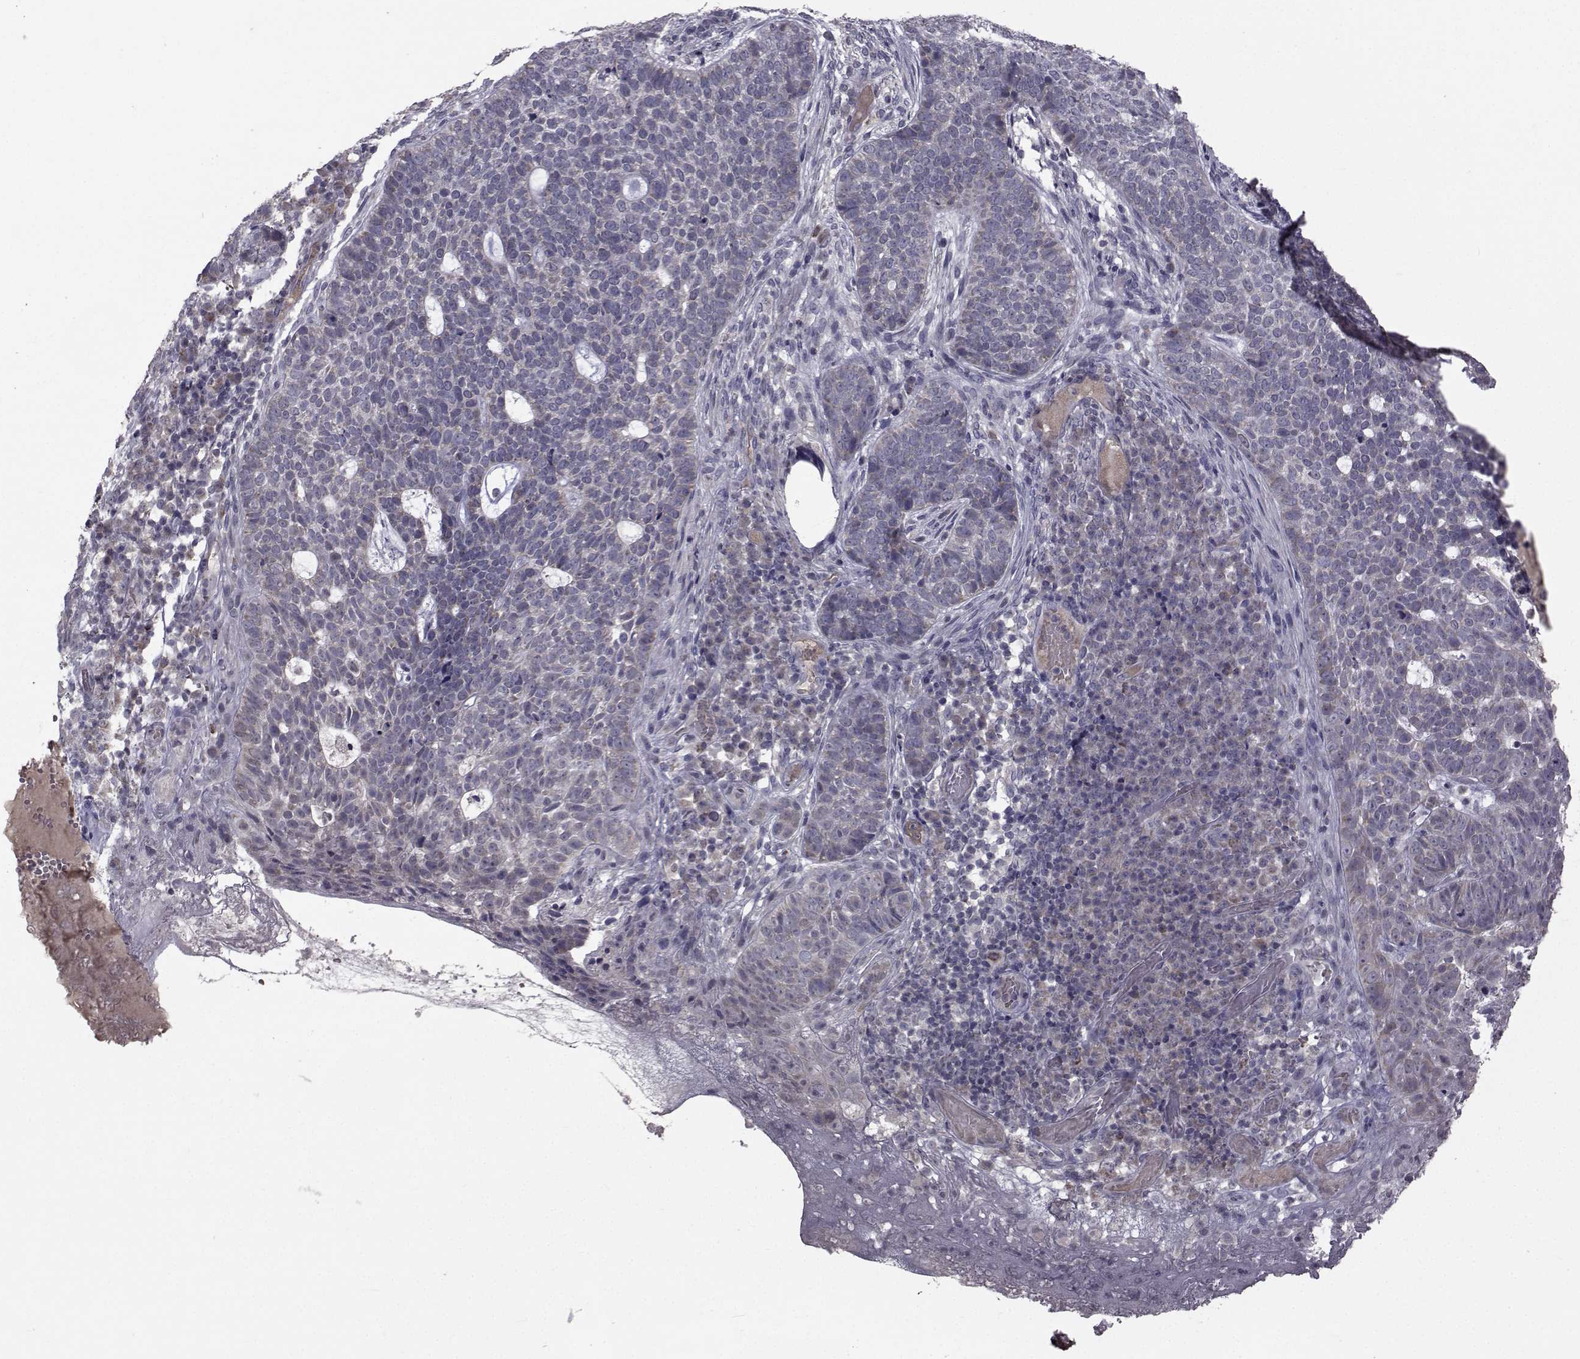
{"staining": {"intensity": "weak", "quantity": "<25%", "location": "cytoplasmic/membranous"}, "tissue": "skin cancer", "cell_type": "Tumor cells", "image_type": "cancer", "snomed": [{"axis": "morphology", "description": "Basal cell carcinoma"}, {"axis": "topography", "description": "Skin"}], "caption": "Skin cancer stained for a protein using immunohistochemistry (IHC) shows no staining tumor cells.", "gene": "FDXR", "patient": {"sex": "female", "age": 69}}